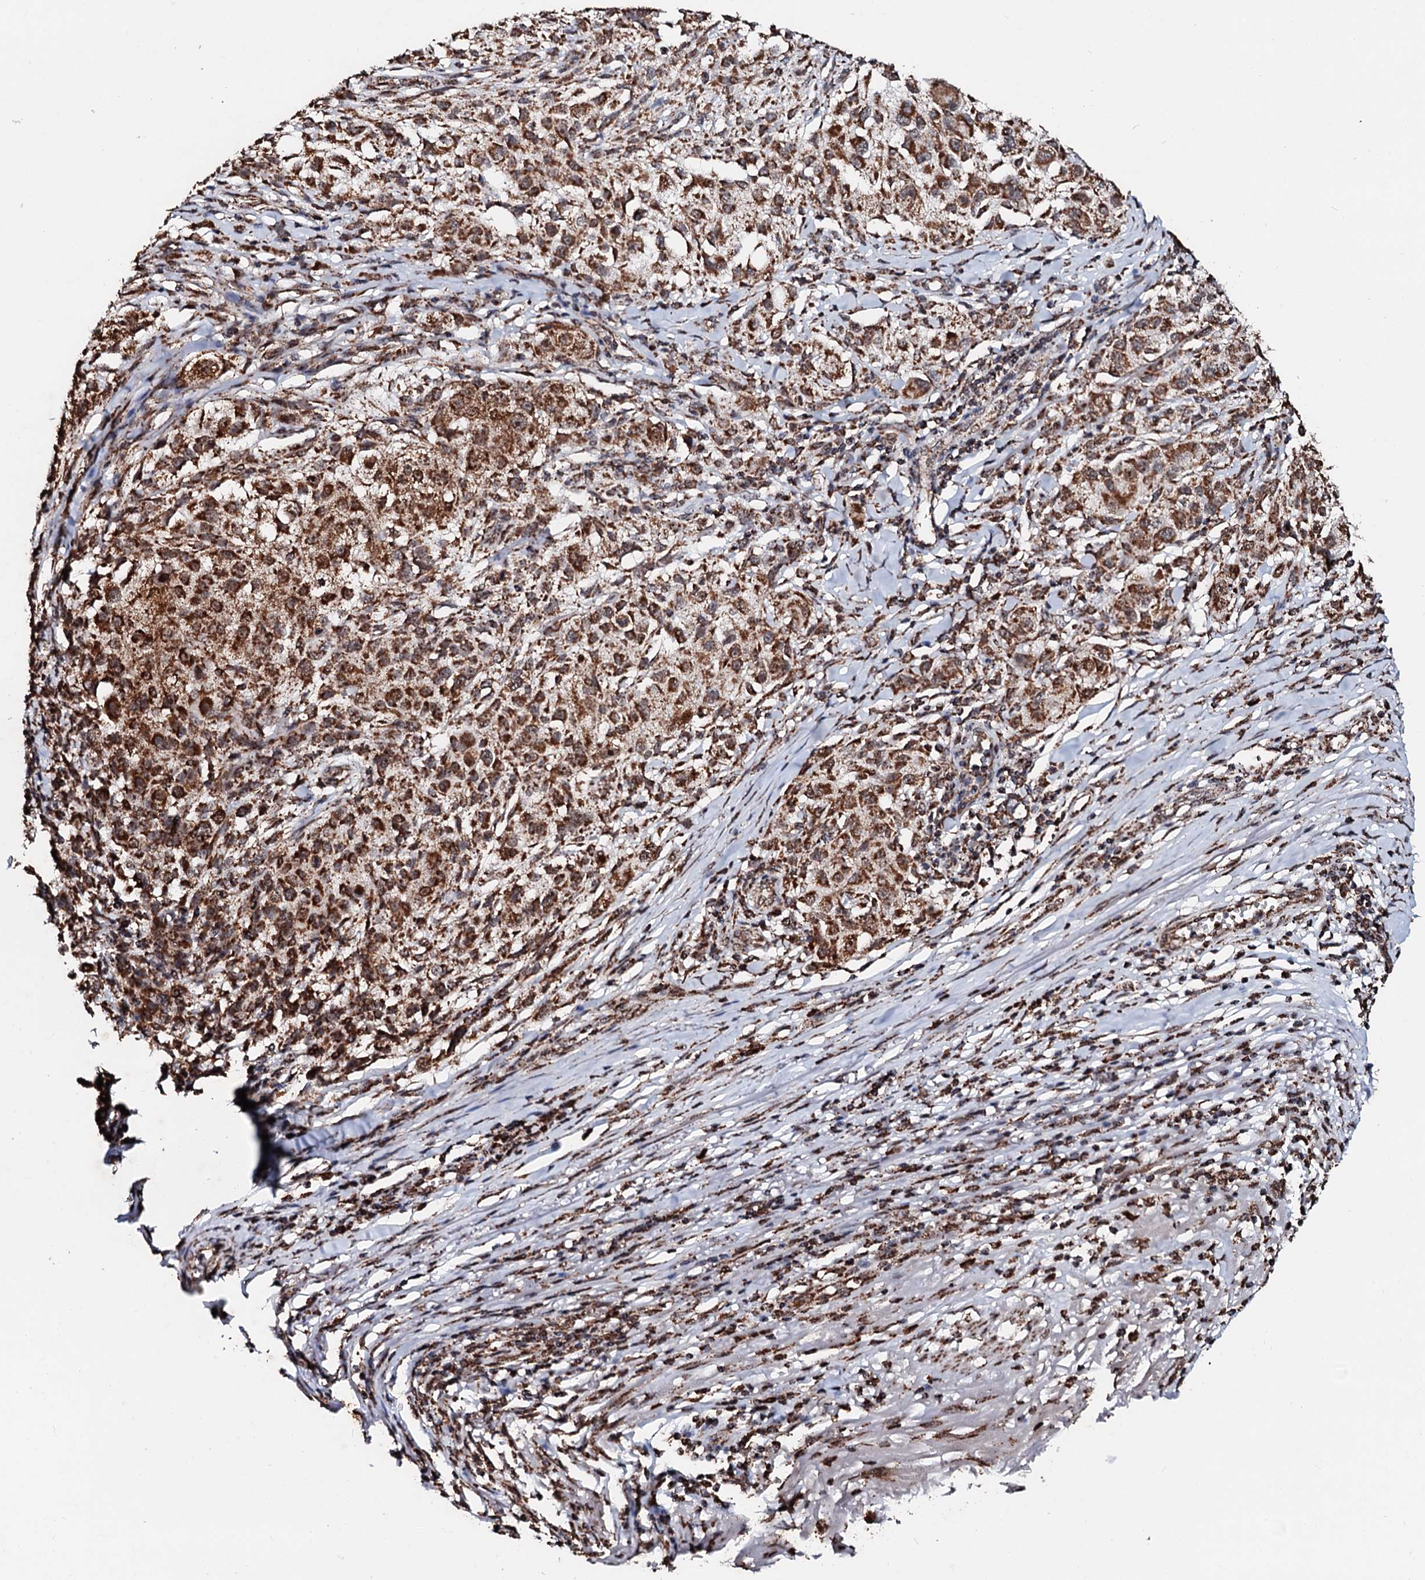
{"staining": {"intensity": "strong", "quantity": ">75%", "location": "cytoplasmic/membranous"}, "tissue": "melanoma", "cell_type": "Tumor cells", "image_type": "cancer", "snomed": [{"axis": "morphology", "description": "Necrosis, NOS"}, {"axis": "morphology", "description": "Malignant melanoma, NOS"}, {"axis": "topography", "description": "Skin"}], "caption": "Tumor cells exhibit high levels of strong cytoplasmic/membranous staining in approximately >75% of cells in malignant melanoma.", "gene": "SECISBP2L", "patient": {"sex": "female", "age": 87}}